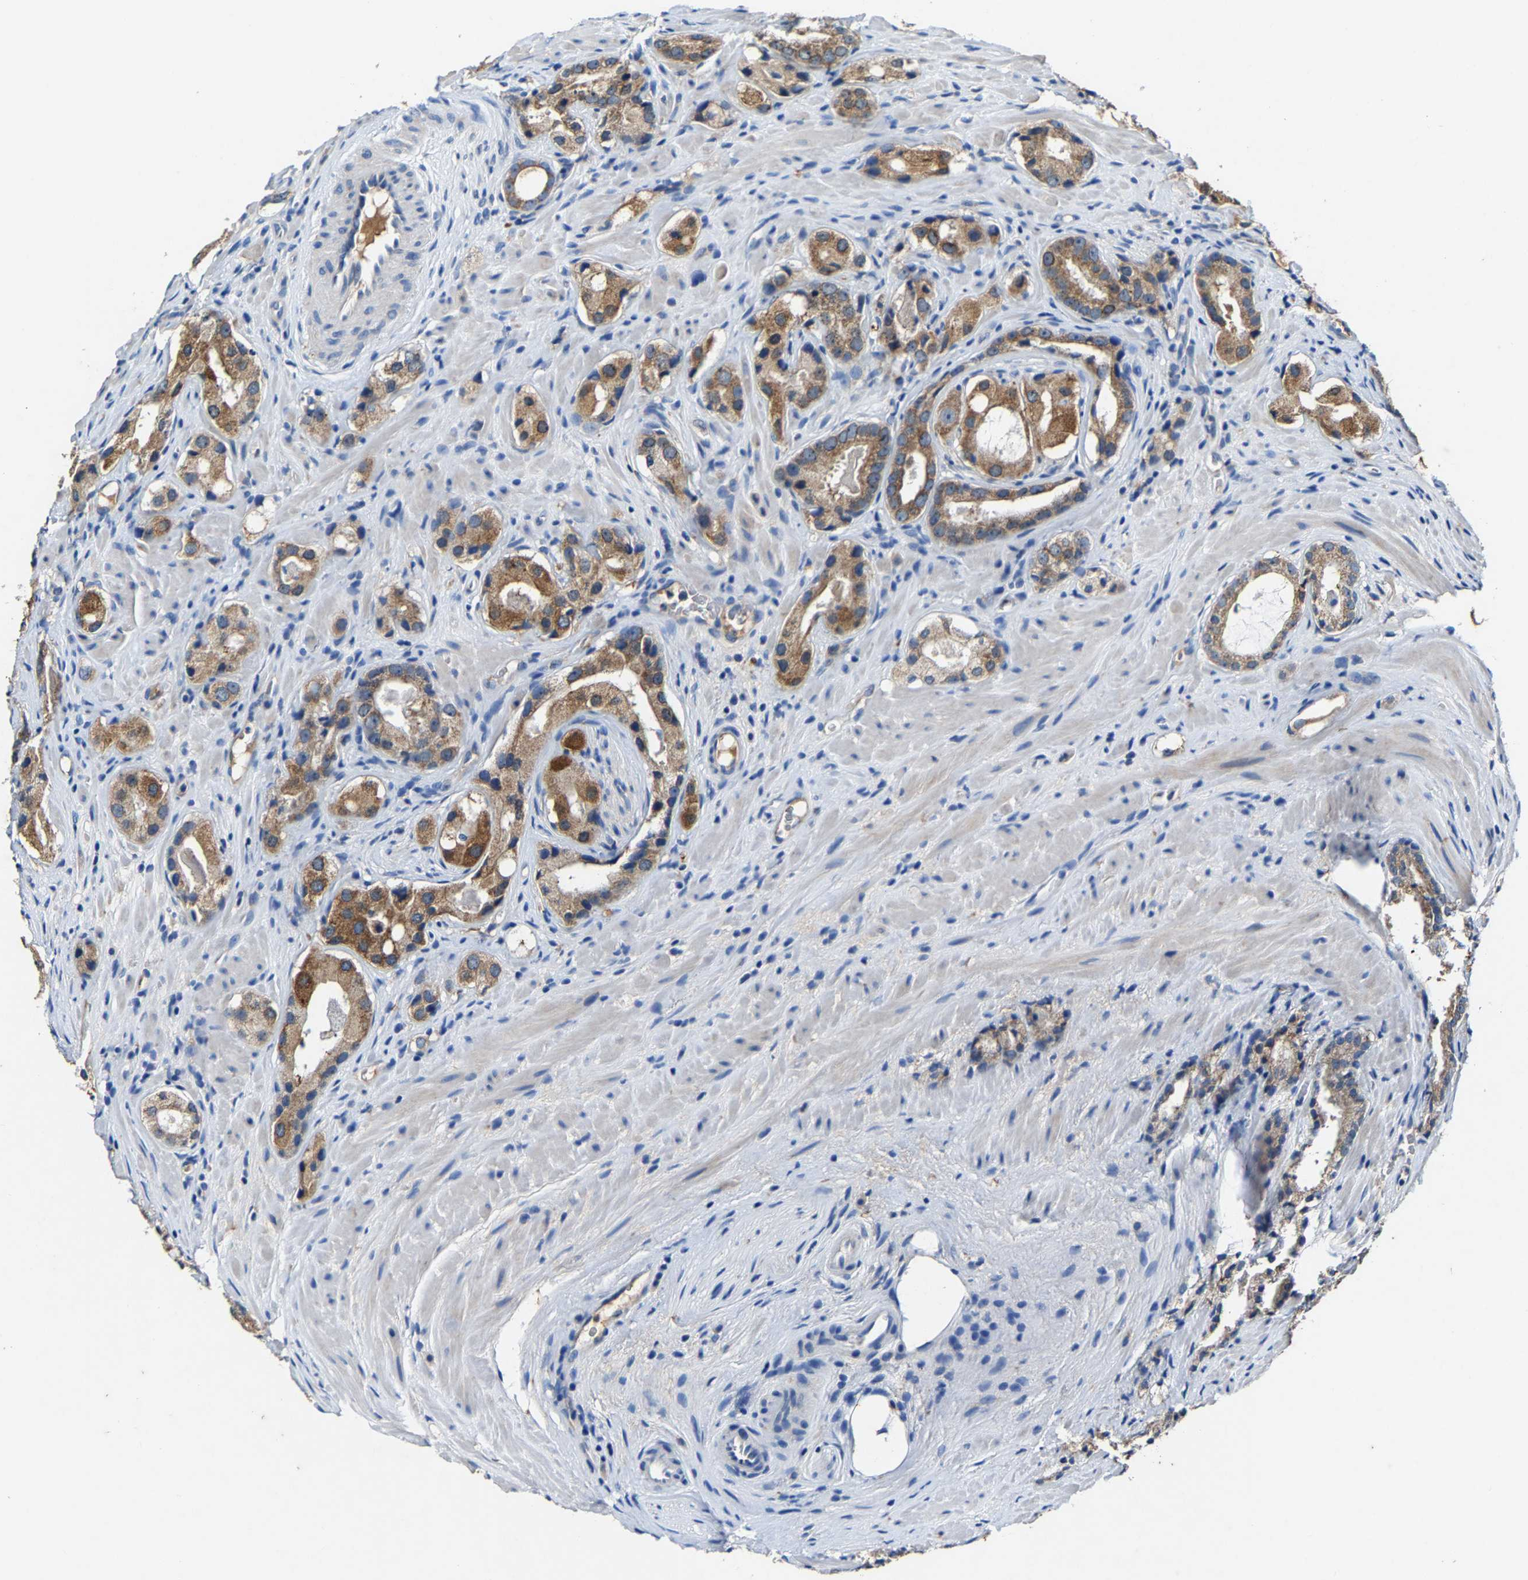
{"staining": {"intensity": "moderate", "quantity": ">75%", "location": "cytoplasmic/membranous"}, "tissue": "prostate cancer", "cell_type": "Tumor cells", "image_type": "cancer", "snomed": [{"axis": "morphology", "description": "Adenocarcinoma, High grade"}, {"axis": "topography", "description": "Prostate"}], "caption": "DAB (3,3'-diaminobenzidine) immunohistochemical staining of prostate adenocarcinoma (high-grade) shows moderate cytoplasmic/membranous protein expression in approximately >75% of tumor cells.", "gene": "SLC25A25", "patient": {"sex": "male", "age": 63}}